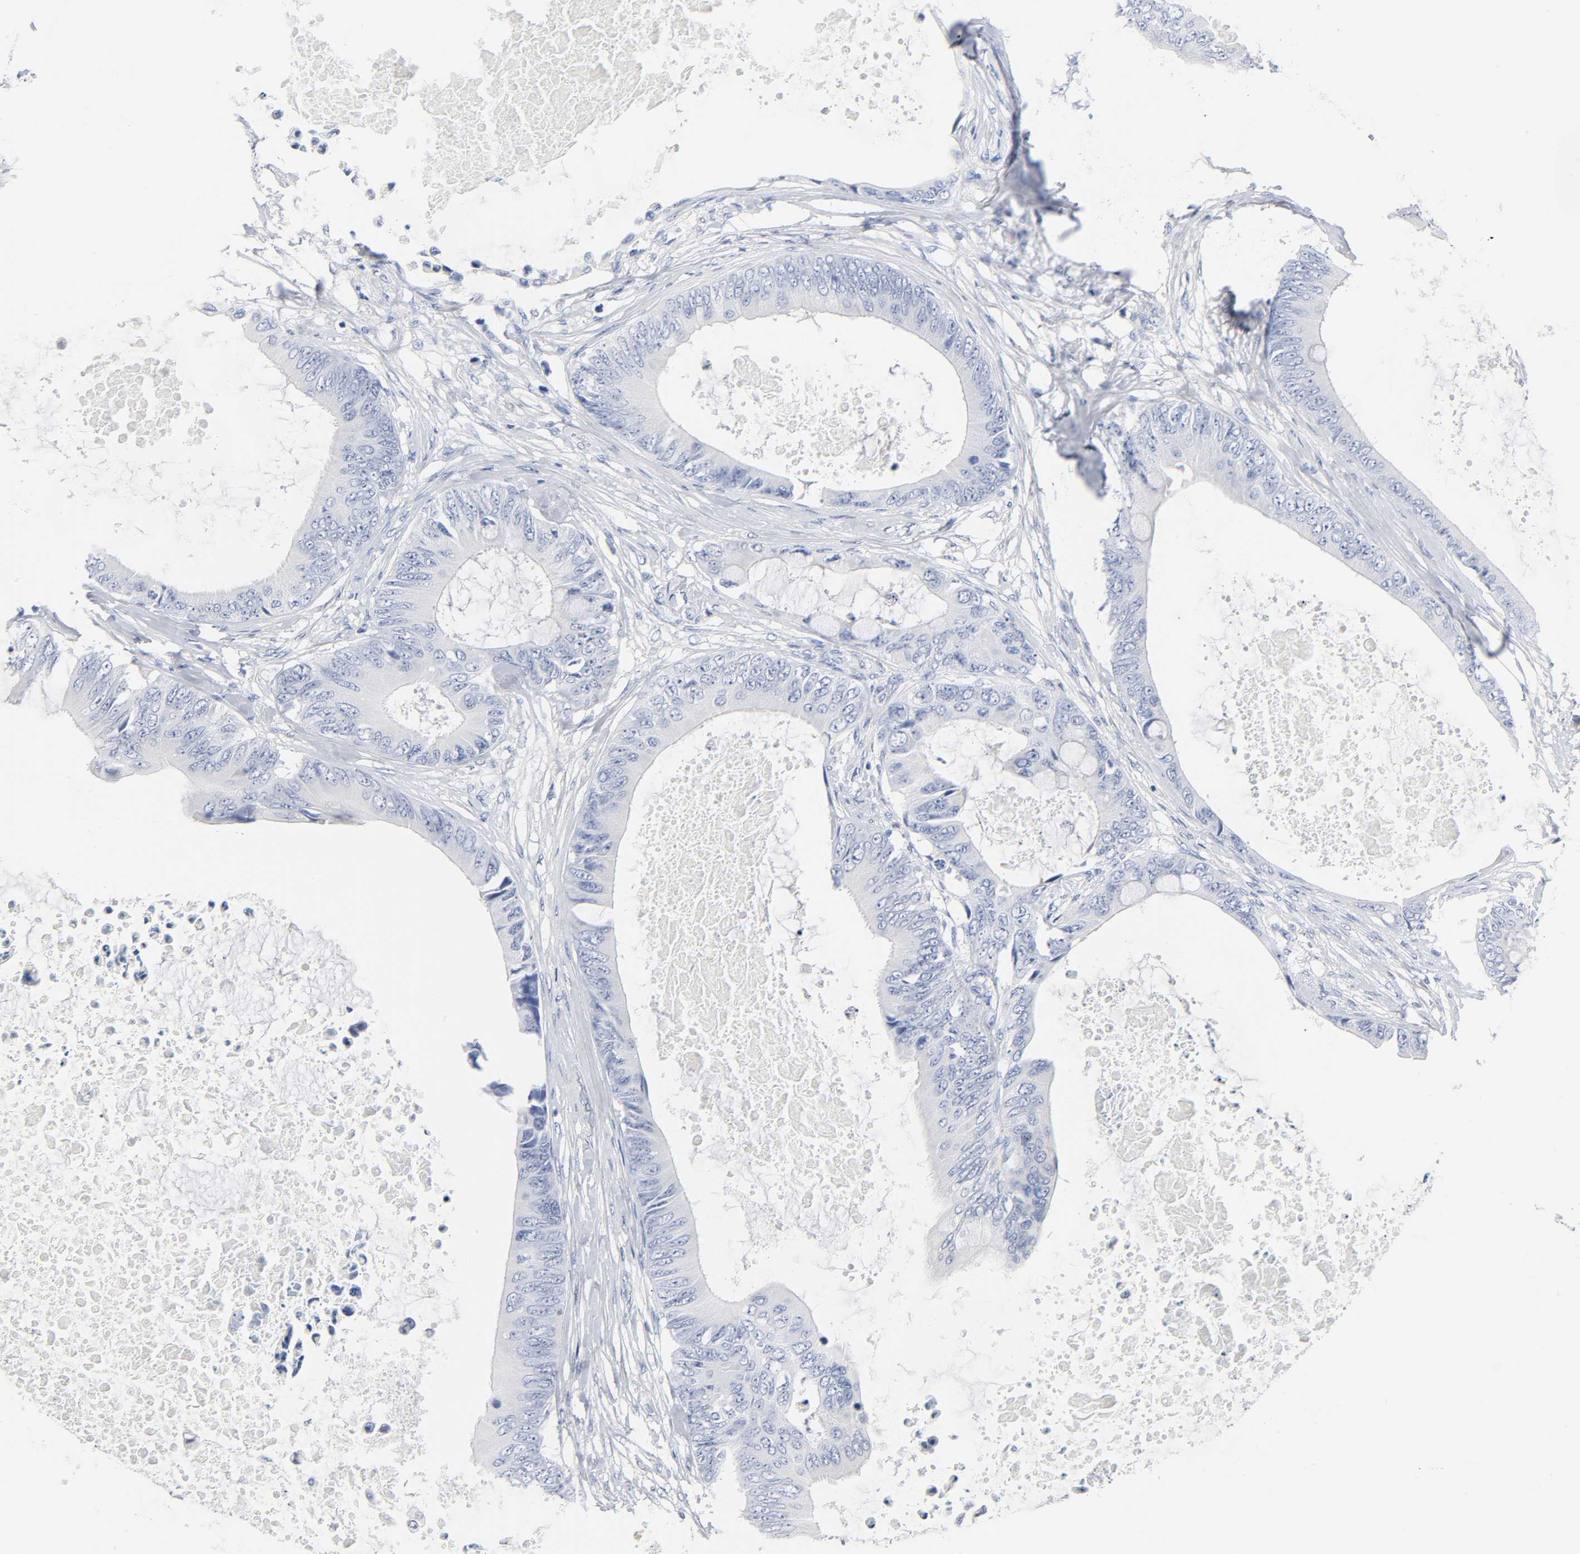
{"staining": {"intensity": "negative", "quantity": "none", "location": "none"}, "tissue": "colorectal cancer", "cell_type": "Tumor cells", "image_type": "cancer", "snomed": [{"axis": "morphology", "description": "Normal tissue, NOS"}, {"axis": "morphology", "description": "Adenocarcinoma, NOS"}, {"axis": "topography", "description": "Rectum"}, {"axis": "topography", "description": "Peripheral nerve tissue"}], "caption": "Tumor cells are negative for protein expression in human colorectal cancer (adenocarcinoma). (Brightfield microscopy of DAB immunohistochemistry at high magnification).", "gene": "ACP3", "patient": {"sex": "female", "age": 77}}